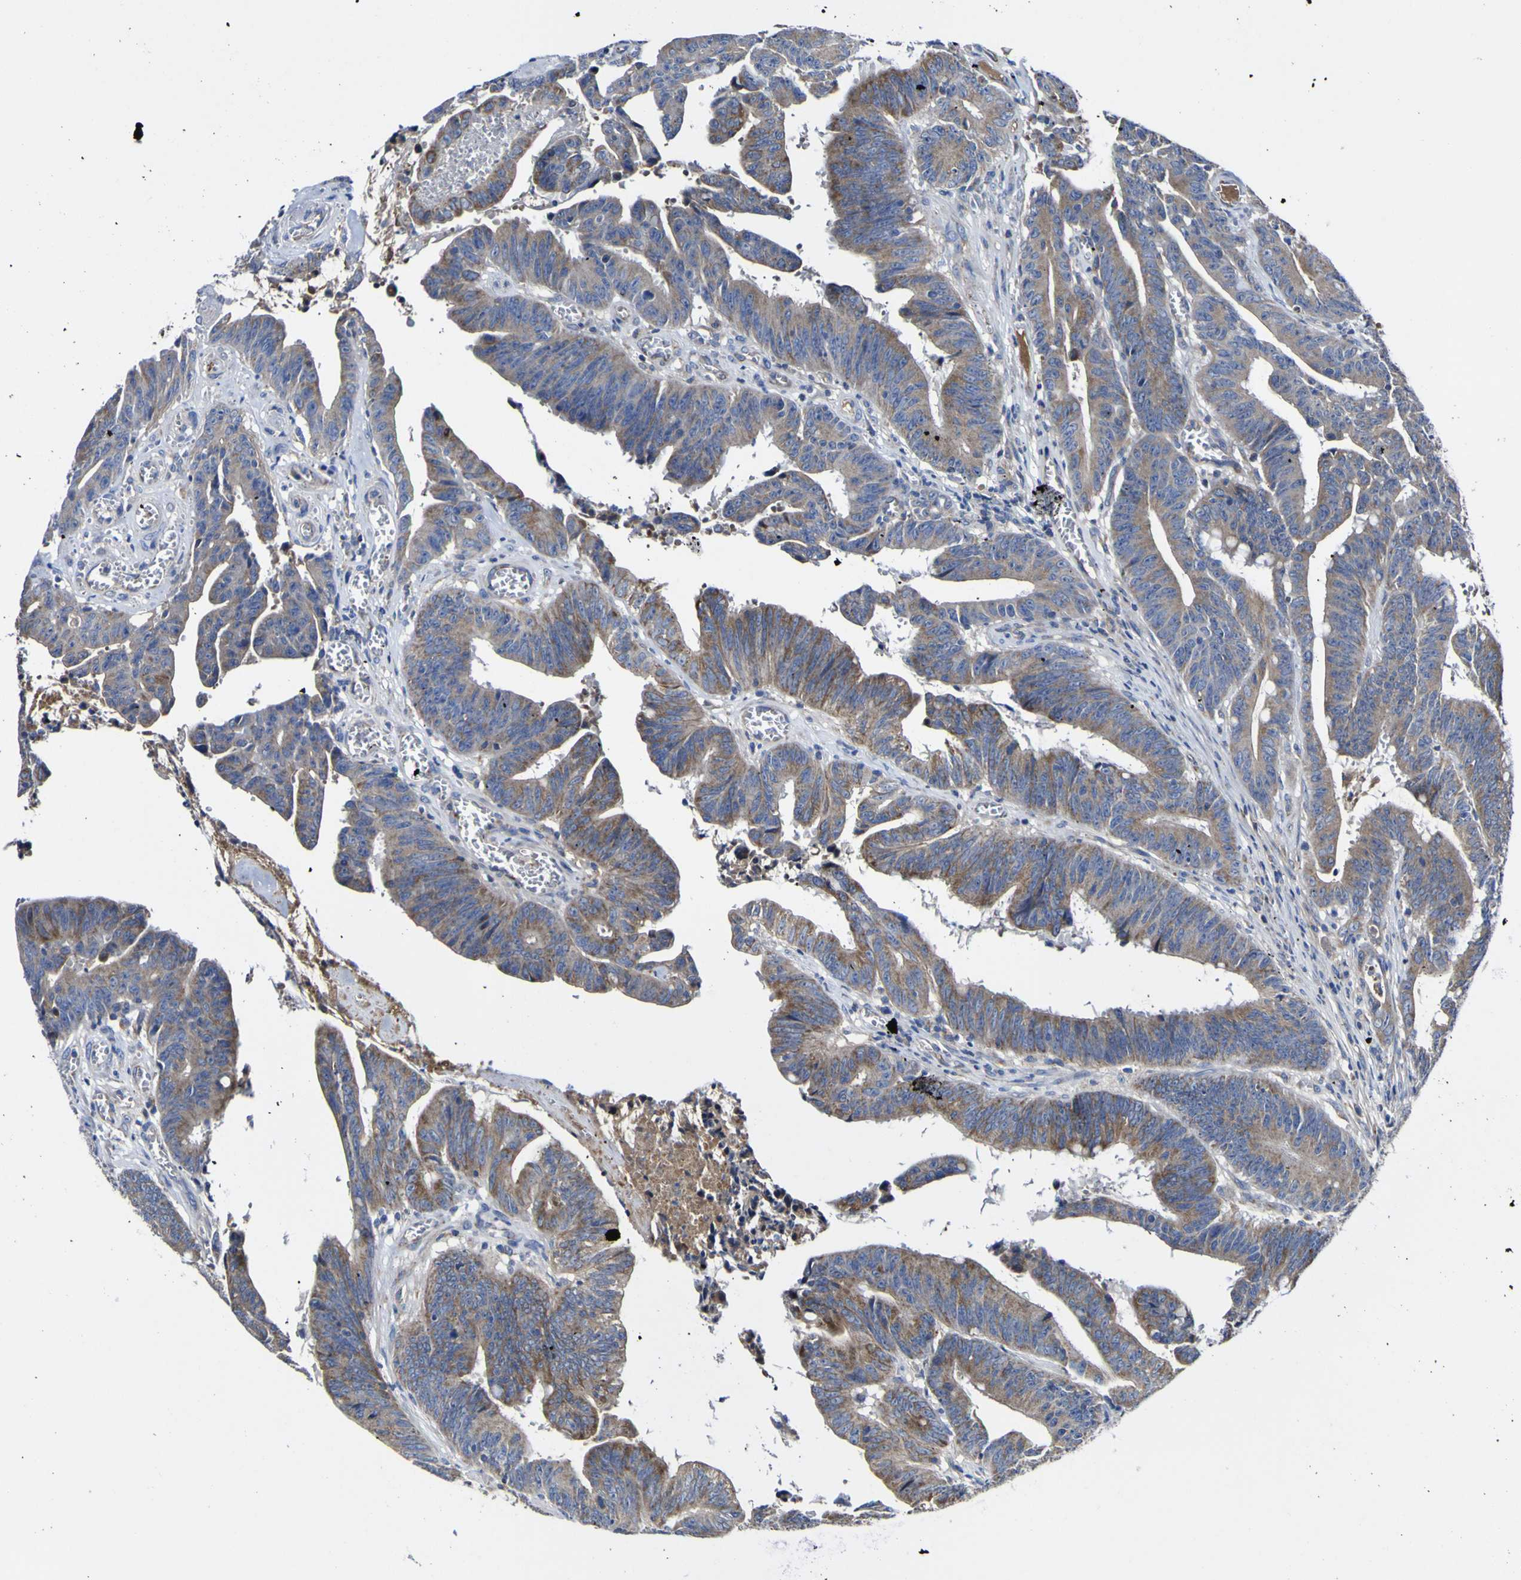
{"staining": {"intensity": "moderate", "quantity": ">75%", "location": "cytoplasmic/membranous"}, "tissue": "colorectal cancer", "cell_type": "Tumor cells", "image_type": "cancer", "snomed": [{"axis": "morphology", "description": "Adenocarcinoma, NOS"}, {"axis": "topography", "description": "Colon"}], "caption": "A histopathology image showing moderate cytoplasmic/membranous positivity in approximately >75% of tumor cells in colorectal adenocarcinoma, as visualized by brown immunohistochemical staining.", "gene": "CCDC90B", "patient": {"sex": "male", "age": 45}}